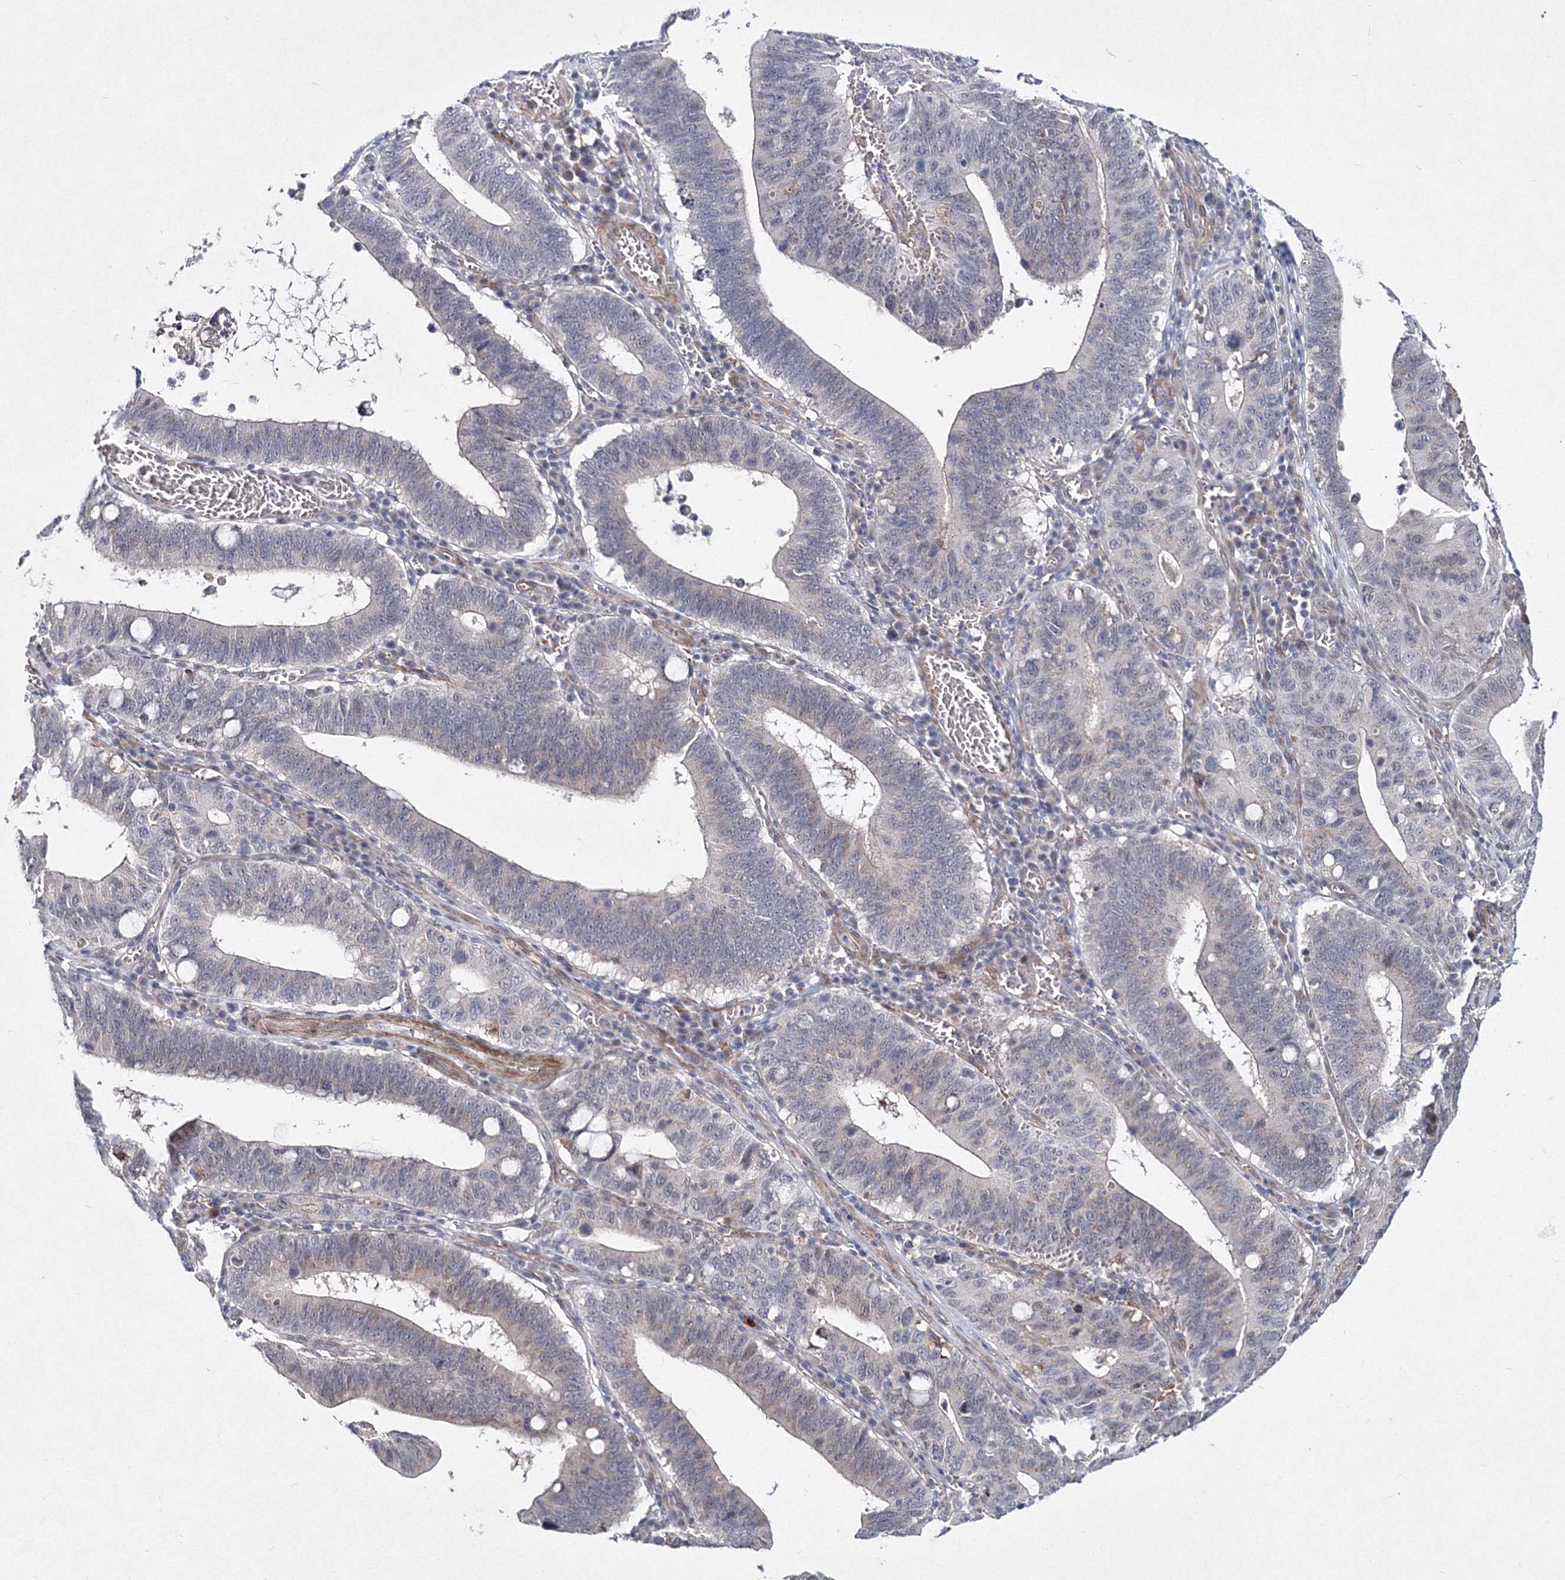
{"staining": {"intensity": "negative", "quantity": "none", "location": "none"}, "tissue": "stomach cancer", "cell_type": "Tumor cells", "image_type": "cancer", "snomed": [{"axis": "morphology", "description": "Adenocarcinoma, NOS"}, {"axis": "topography", "description": "Stomach"}, {"axis": "topography", "description": "Gastric cardia"}], "caption": "Tumor cells show no significant protein expression in adenocarcinoma (stomach).", "gene": "C11orf52", "patient": {"sex": "male", "age": 59}}